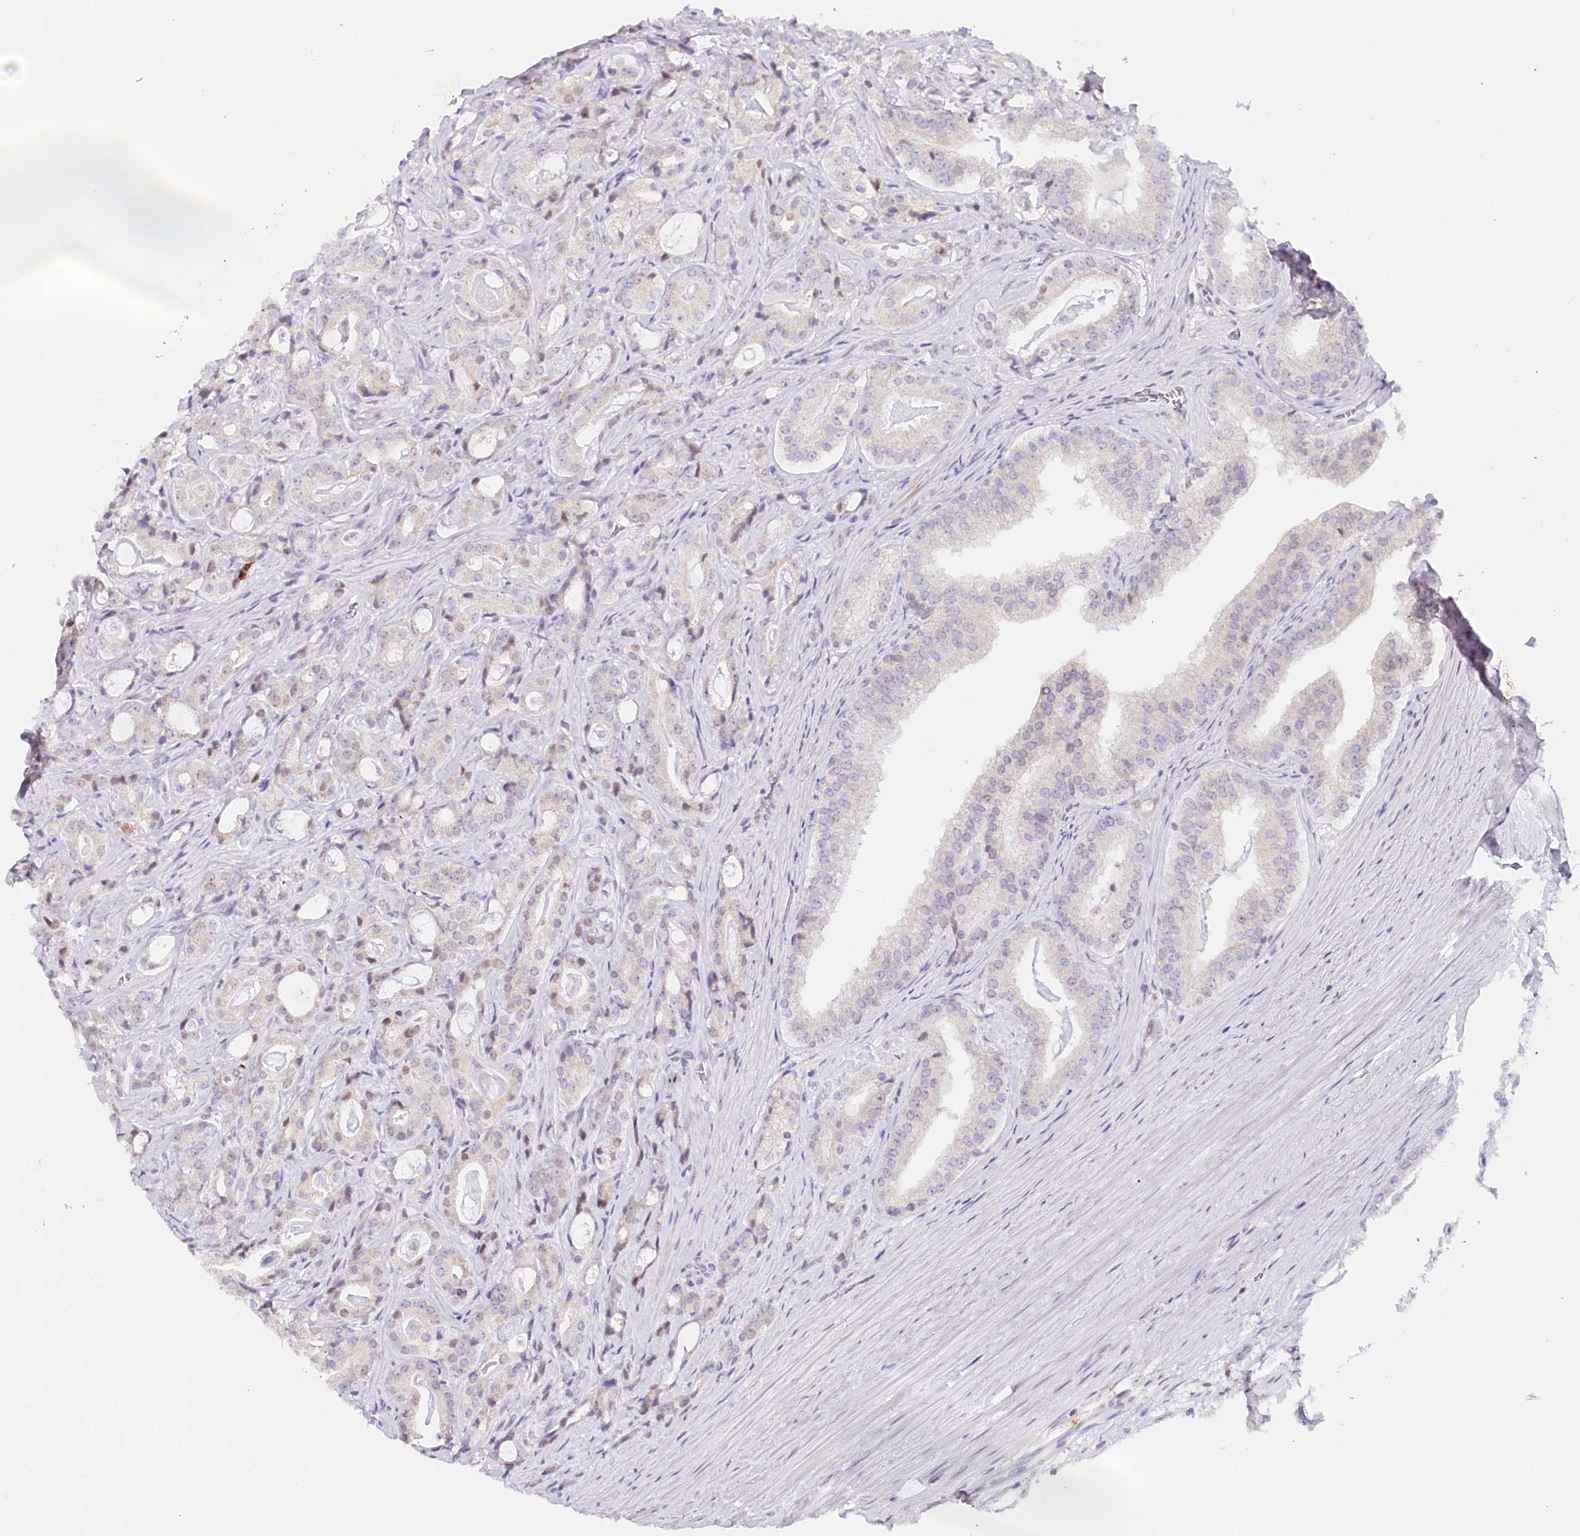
{"staining": {"intensity": "weak", "quantity": "25%-75%", "location": "cytoplasmic/membranous,nuclear"}, "tissue": "prostate cancer", "cell_type": "Tumor cells", "image_type": "cancer", "snomed": [{"axis": "morphology", "description": "Adenocarcinoma, High grade"}, {"axis": "topography", "description": "Prostate"}], "caption": "Prostate cancer stained for a protein shows weak cytoplasmic/membranous and nuclear positivity in tumor cells.", "gene": "PSAPL1", "patient": {"sex": "male", "age": 63}}